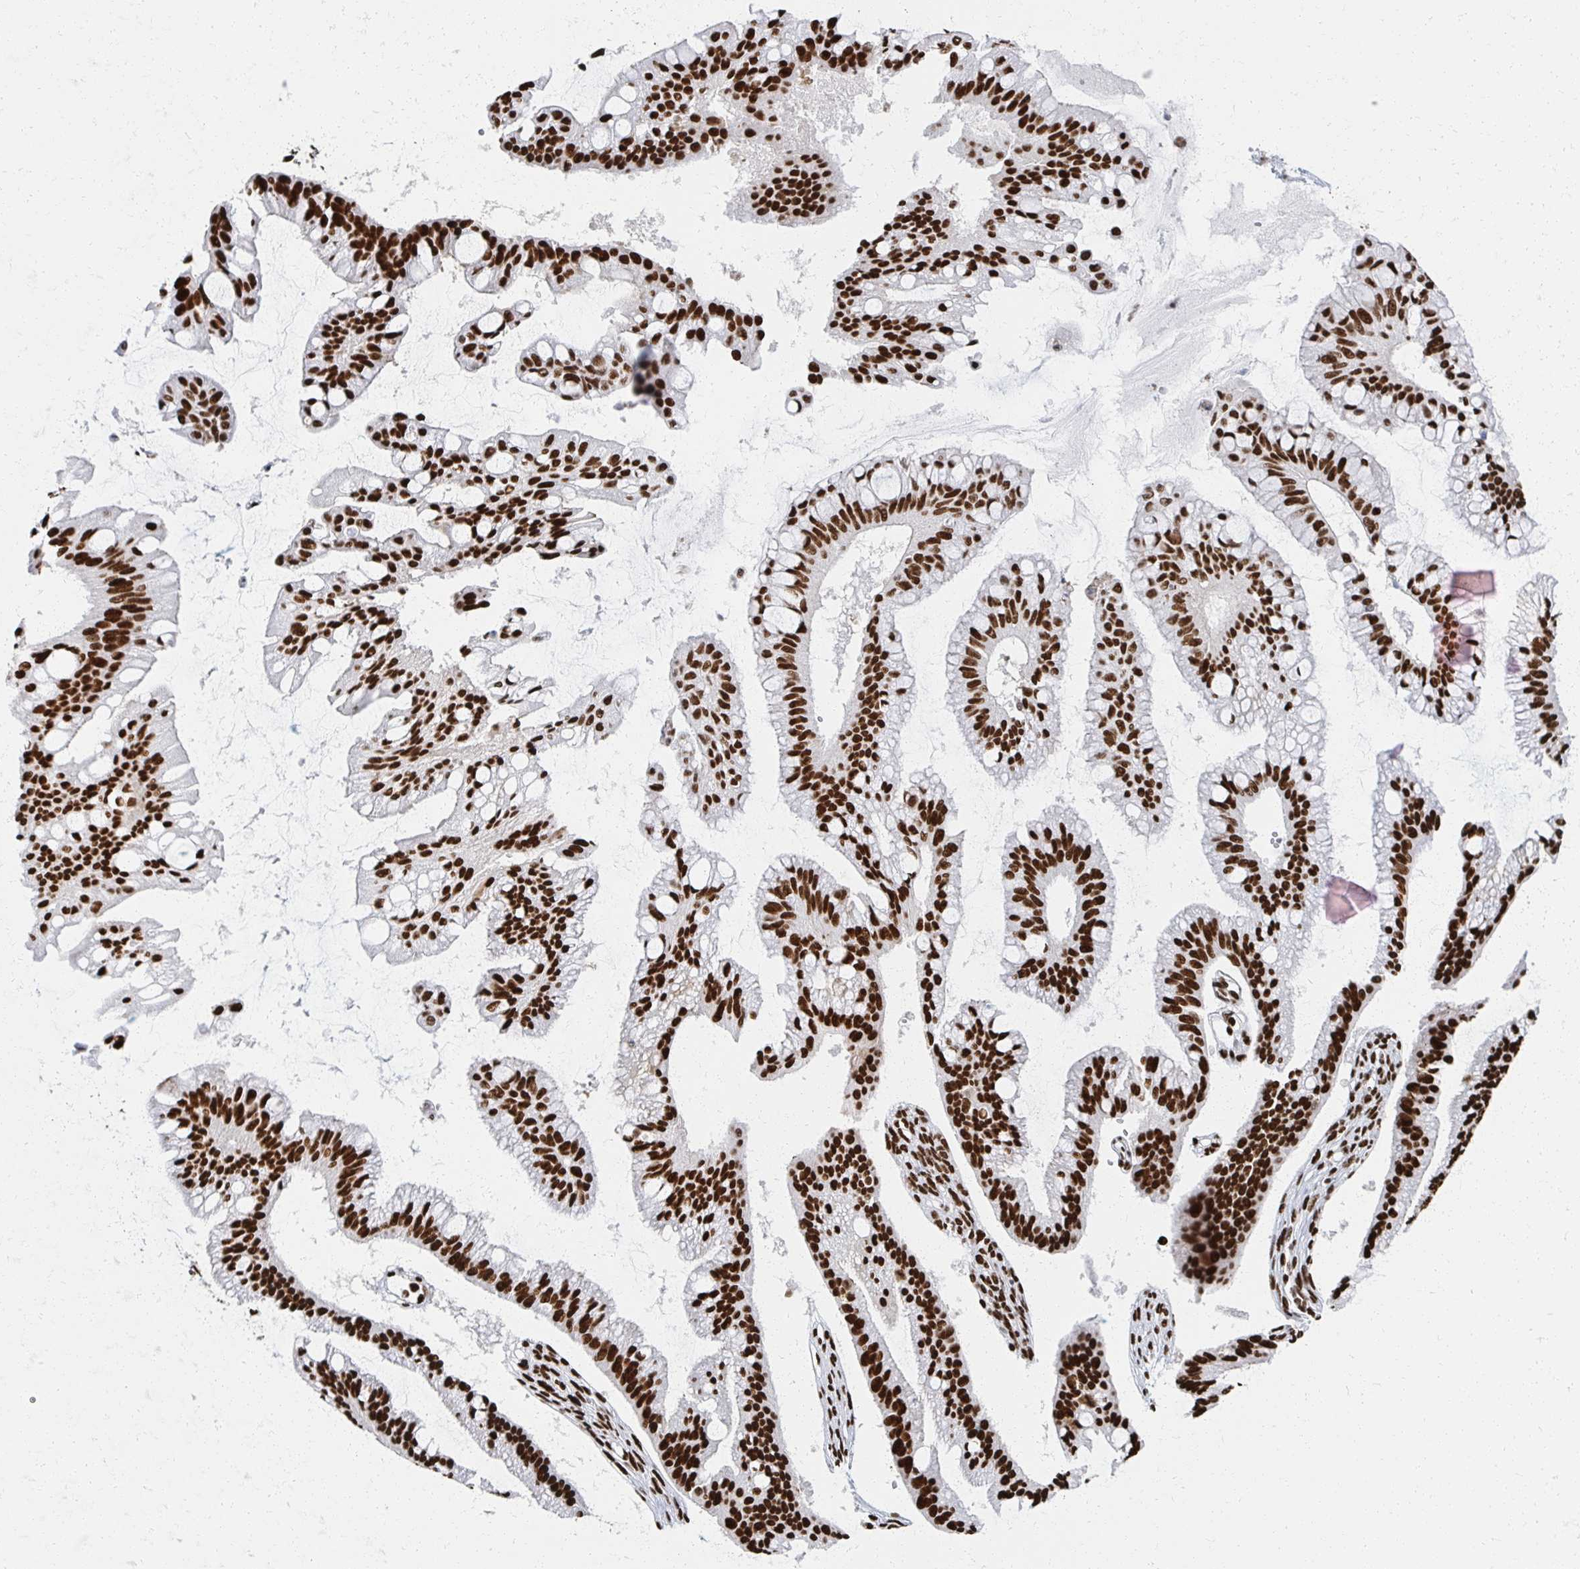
{"staining": {"intensity": "strong", "quantity": ">75%", "location": "nuclear"}, "tissue": "ovarian cancer", "cell_type": "Tumor cells", "image_type": "cancer", "snomed": [{"axis": "morphology", "description": "Cystadenocarcinoma, mucinous, NOS"}, {"axis": "topography", "description": "Ovary"}], "caption": "This histopathology image reveals immunohistochemistry (IHC) staining of human ovarian cancer (mucinous cystadenocarcinoma), with high strong nuclear positivity in approximately >75% of tumor cells.", "gene": "RBBP7", "patient": {"sex": "female", "age": 73}}